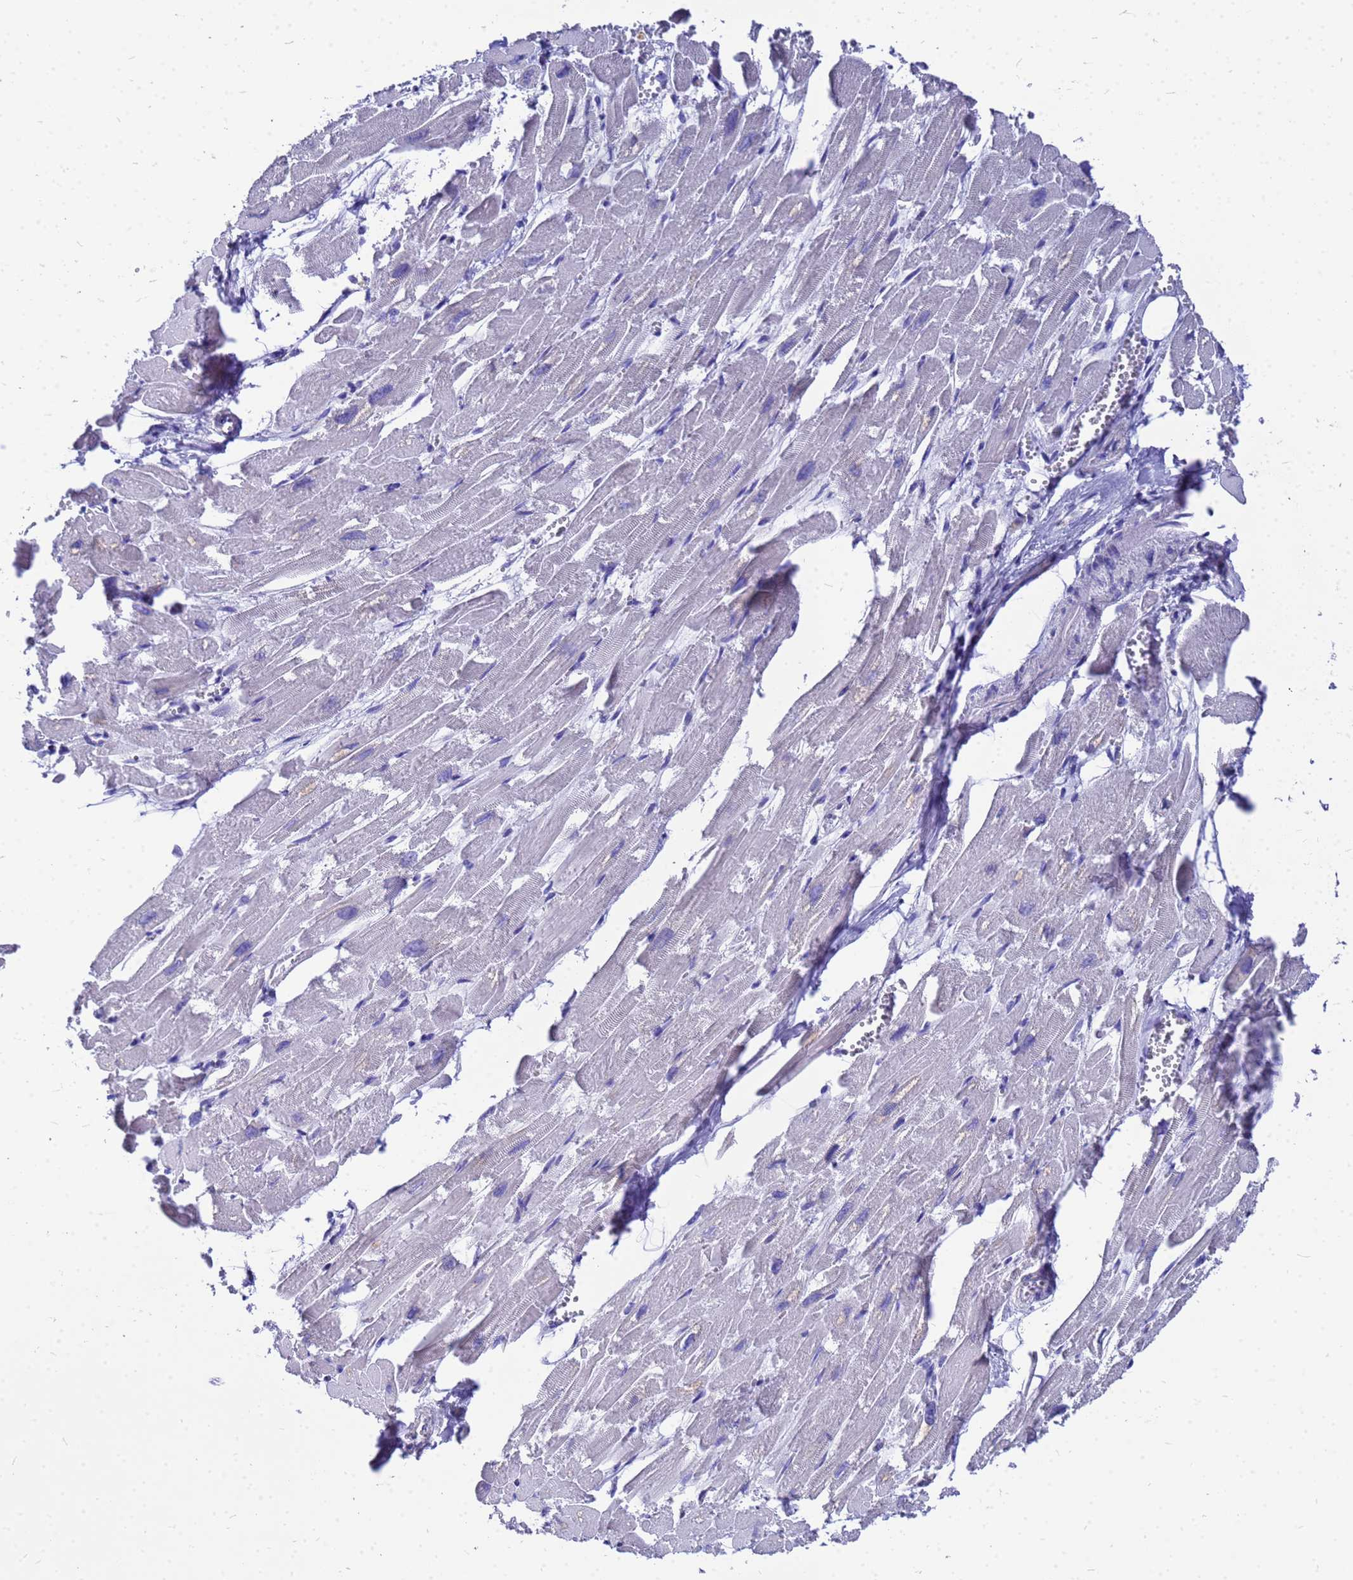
{"staining": {"intensity": "negative", "quantity": "none", "location": "none"}, "tissue": "heart muscle", "cell_type": "Cardiomyocytes", "image_type": "normal", "snomed": [{"axis": "morphology", "description": "Normal tissue, NOS"}, {"axis": "topography", "description": "Heart"}], "caption": "This is an immunohistochemistry histopathology image of normal human heart muscle. There is no positivity in cardiomyocytes.", "gene": "OR52E2", "patient": {"sex": "male", "age": 54}}